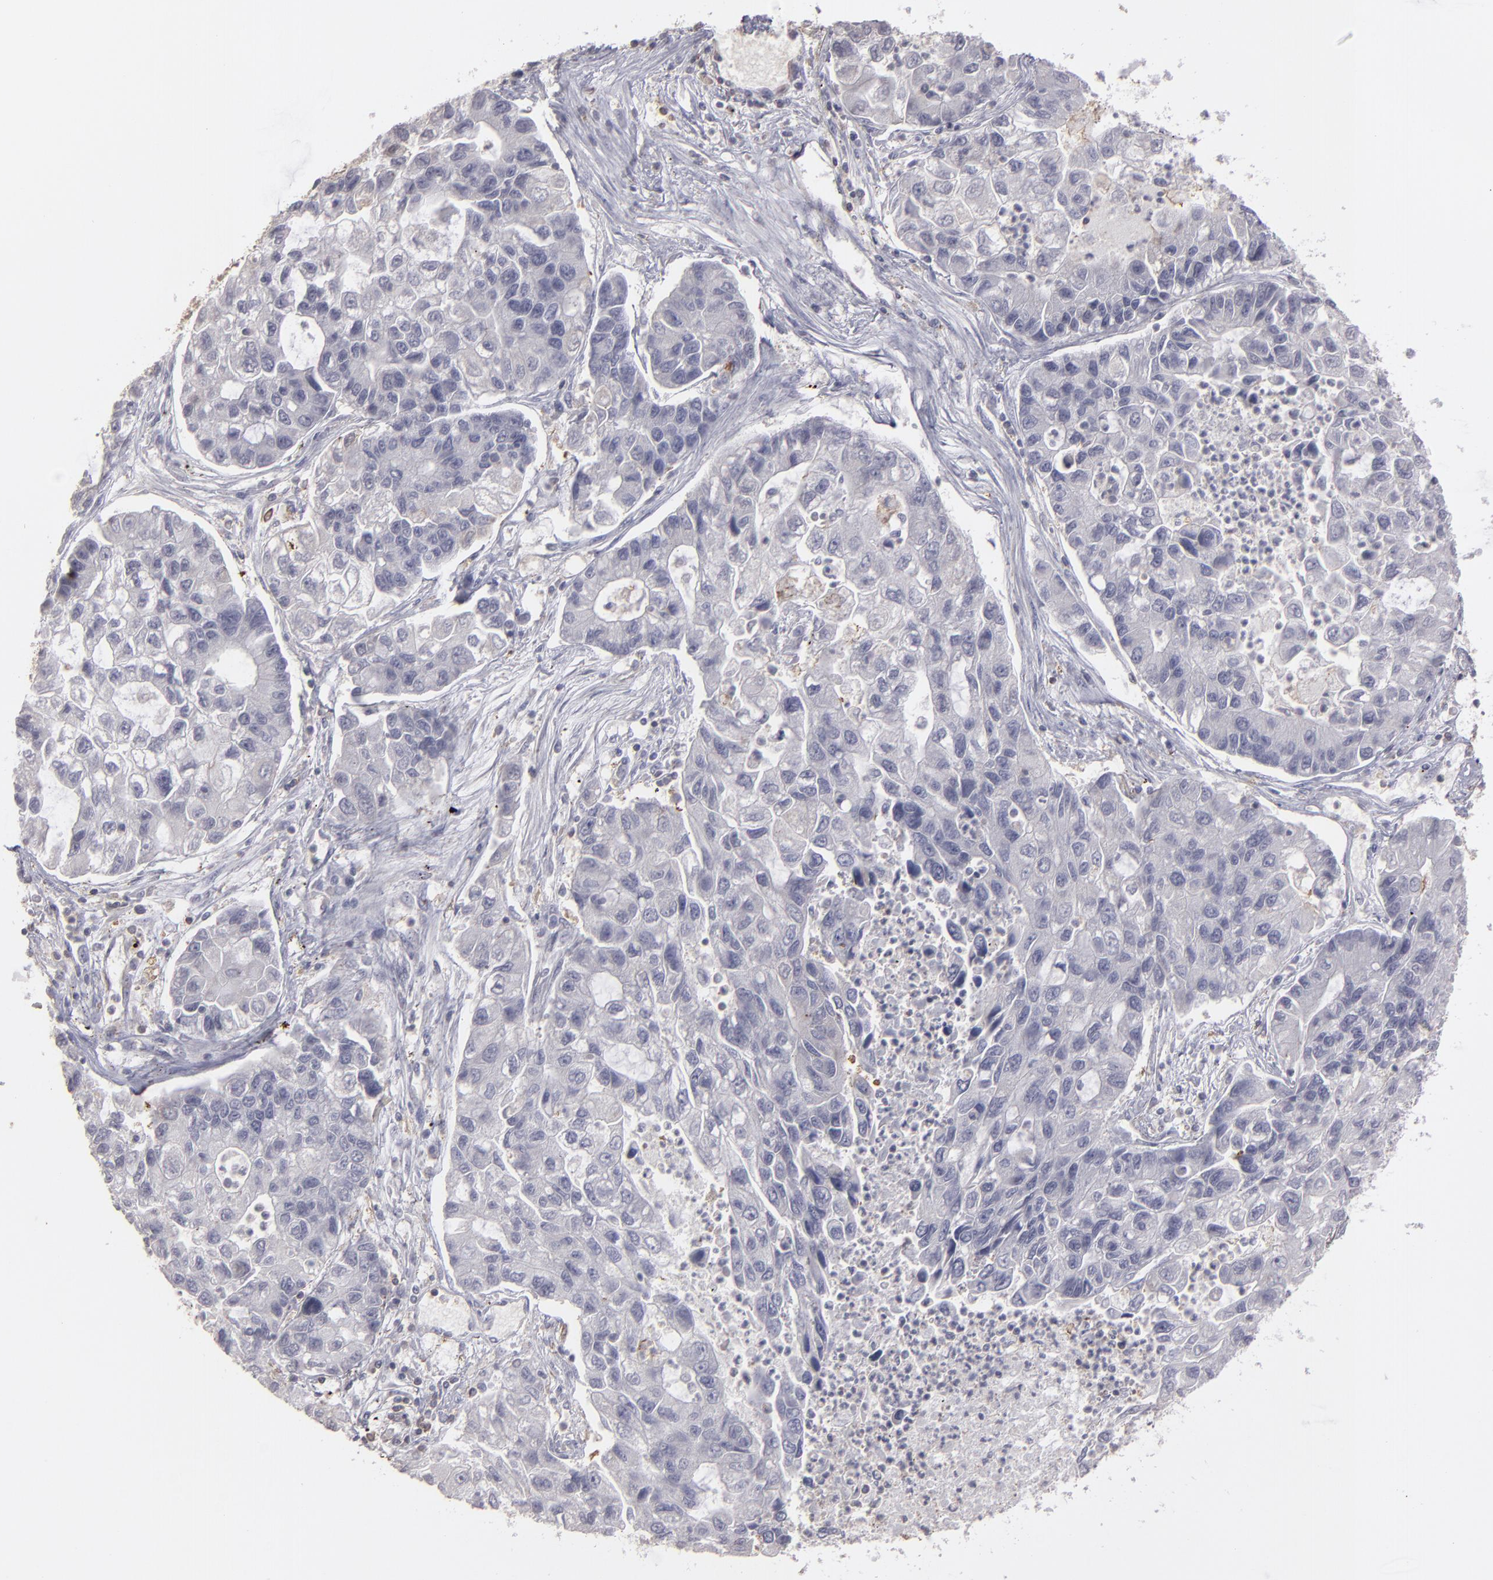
{"staining": {"intensity": "negative", "quantity": "none", "location": "none"}, "tissue": "lung cancer", "cell_type": "Tumor cells", "image_type": "cancer", "snomed": [{"axis": "morphology", "description": "Adenocarcinoma, NOS"}, {"axis": "topography", "description": "Lung"}], "caption": "High power microscopy histopathology image of an immunohistochemistry histopathology image of lung cancer (adenocarcinoma), revealing no significant staining in tumor cells.", "gene": "SEMA3G", "patient": {"sex": "female", "age": 51}}